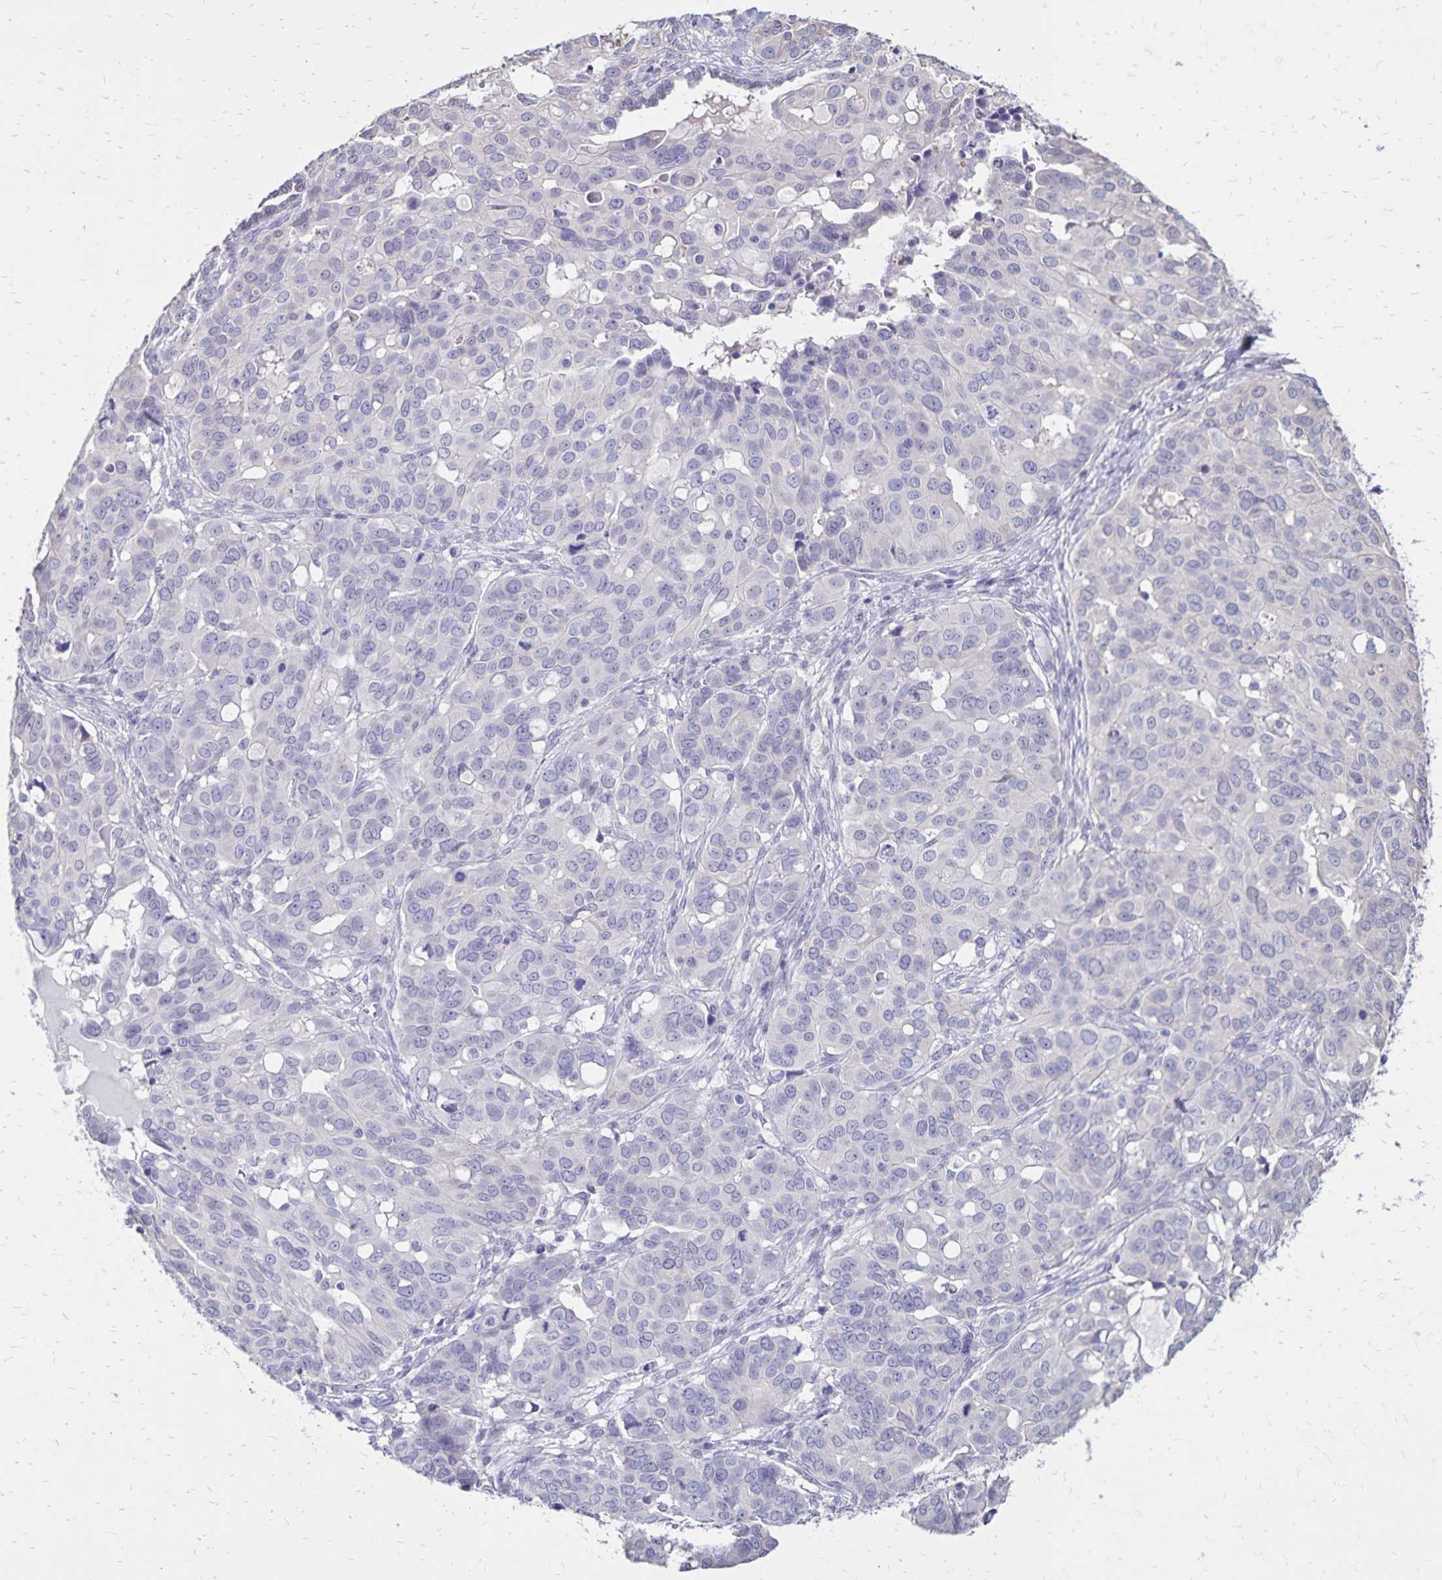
{"staining": {"intensity": "negative", "quantity": "none", "location": "none"}, "tissue": "ovarian cancer", "cell_type": "Tumor cells", "image_type": "cancer", "snomed": [{"axis": "morphology", "description": "Carcinoma, endometroid"}, {"axis": "topography", "description": "Ovary"}], "caption": "This is a histopathology image of immunohistochemistry staining of ovarian endometroid carcinoma, which shows no positivity in tumor cells.", "gene": "SH3GL3", "patient": {"sex": "female", "age": 78}}